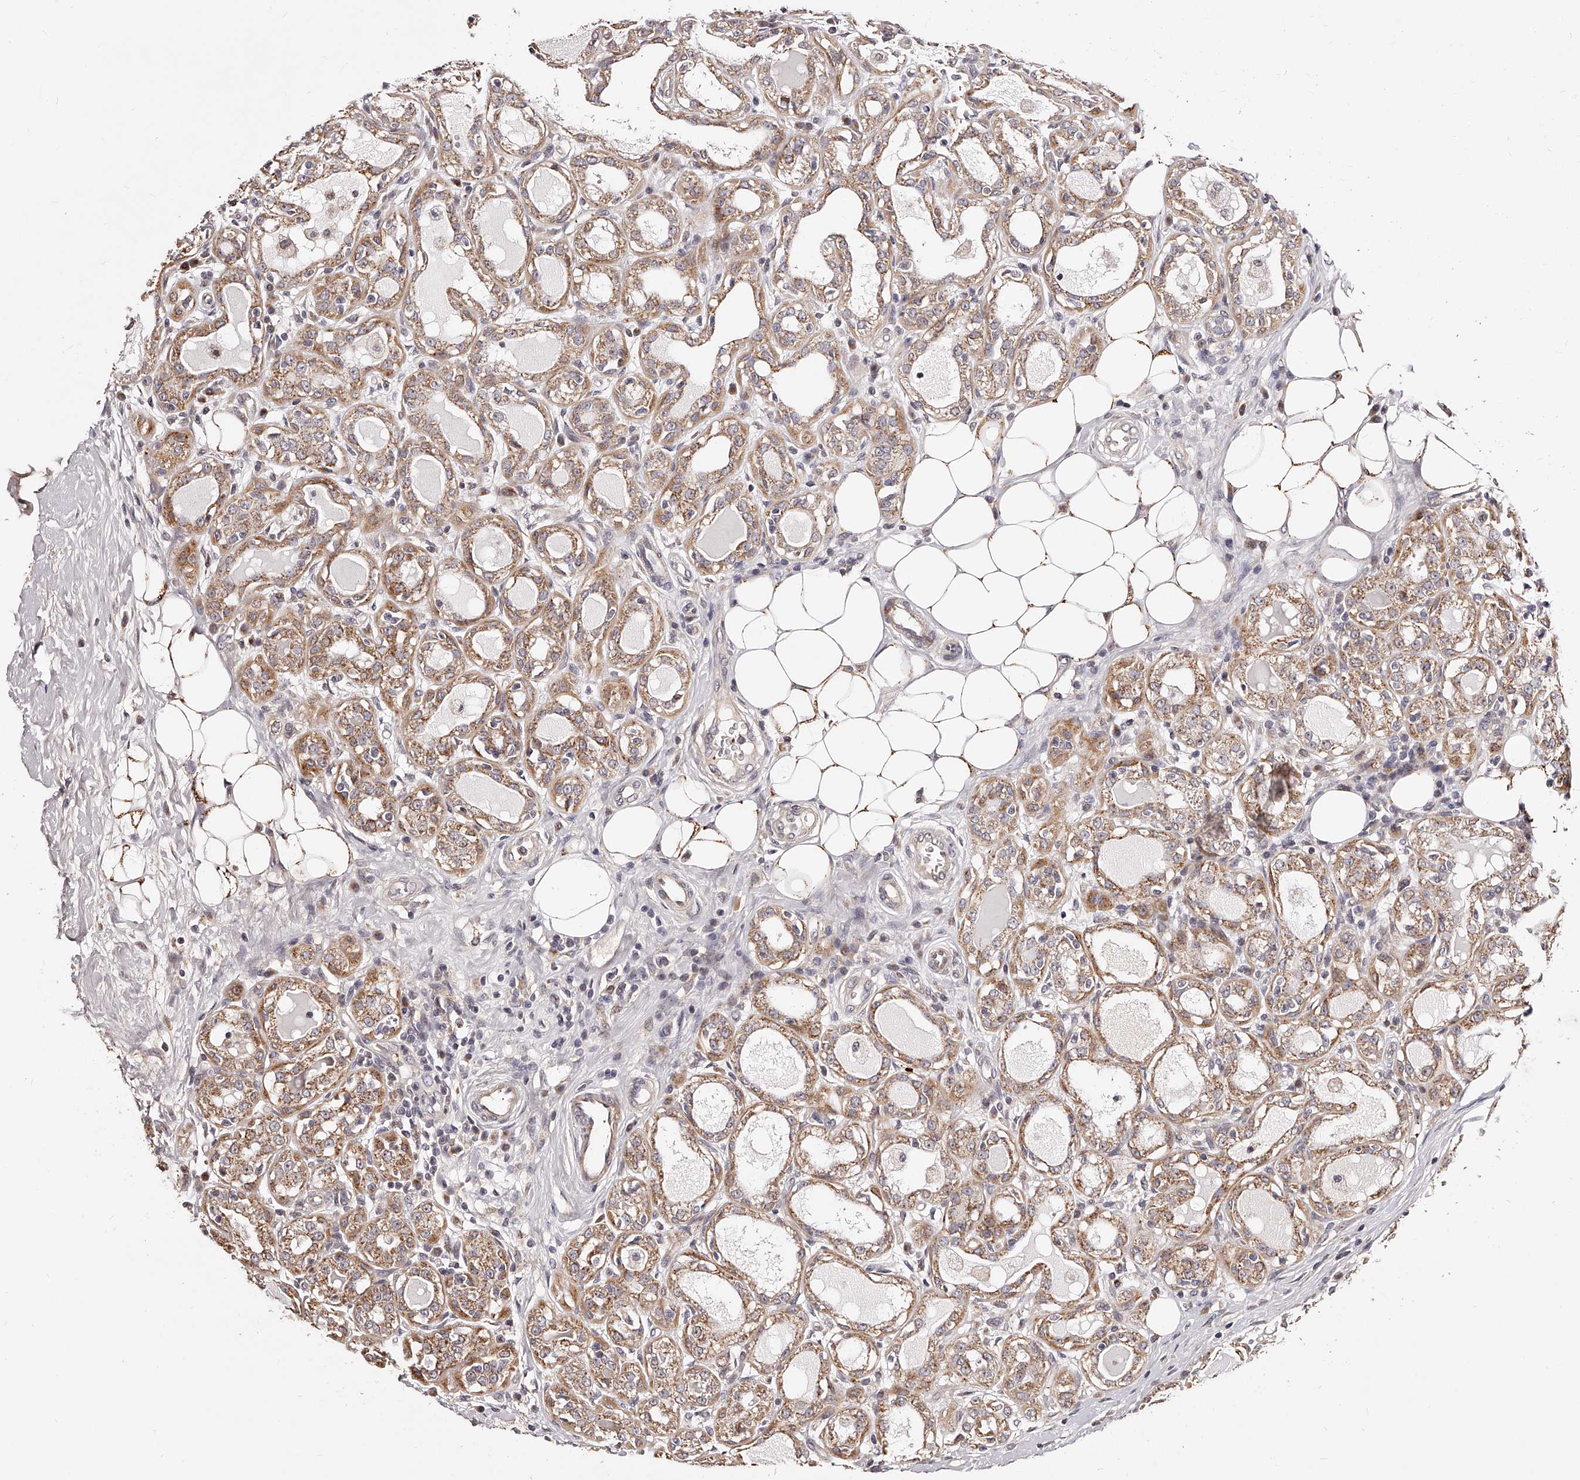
{"staining": {"intensity": "moderate", "quantity": ">75%", "location": "cytoplasmic/membranous"}, "tissue": "breast cancer", "cell_type": "Tumor cells", "image_type": "cancer", "snomed": [{"axis": "morphology", "description": "Duct carcinoma"}, {"axis": "topography", "description": "Breast"}], "caption": "The histopathology image shows staining of infiltrating ductal carcinoma (breast), revealing moderate cytoplasmic/membranous protein expression (brown color) within tumor cells. Using DAB (3,3'-diaminobenzidine) (brown) and hematoxylin (blue) stains, captured at high magnification using brightfield microscopy.", "gene": "ZNF502", "patient": {"sex": "female", "age": 27}}